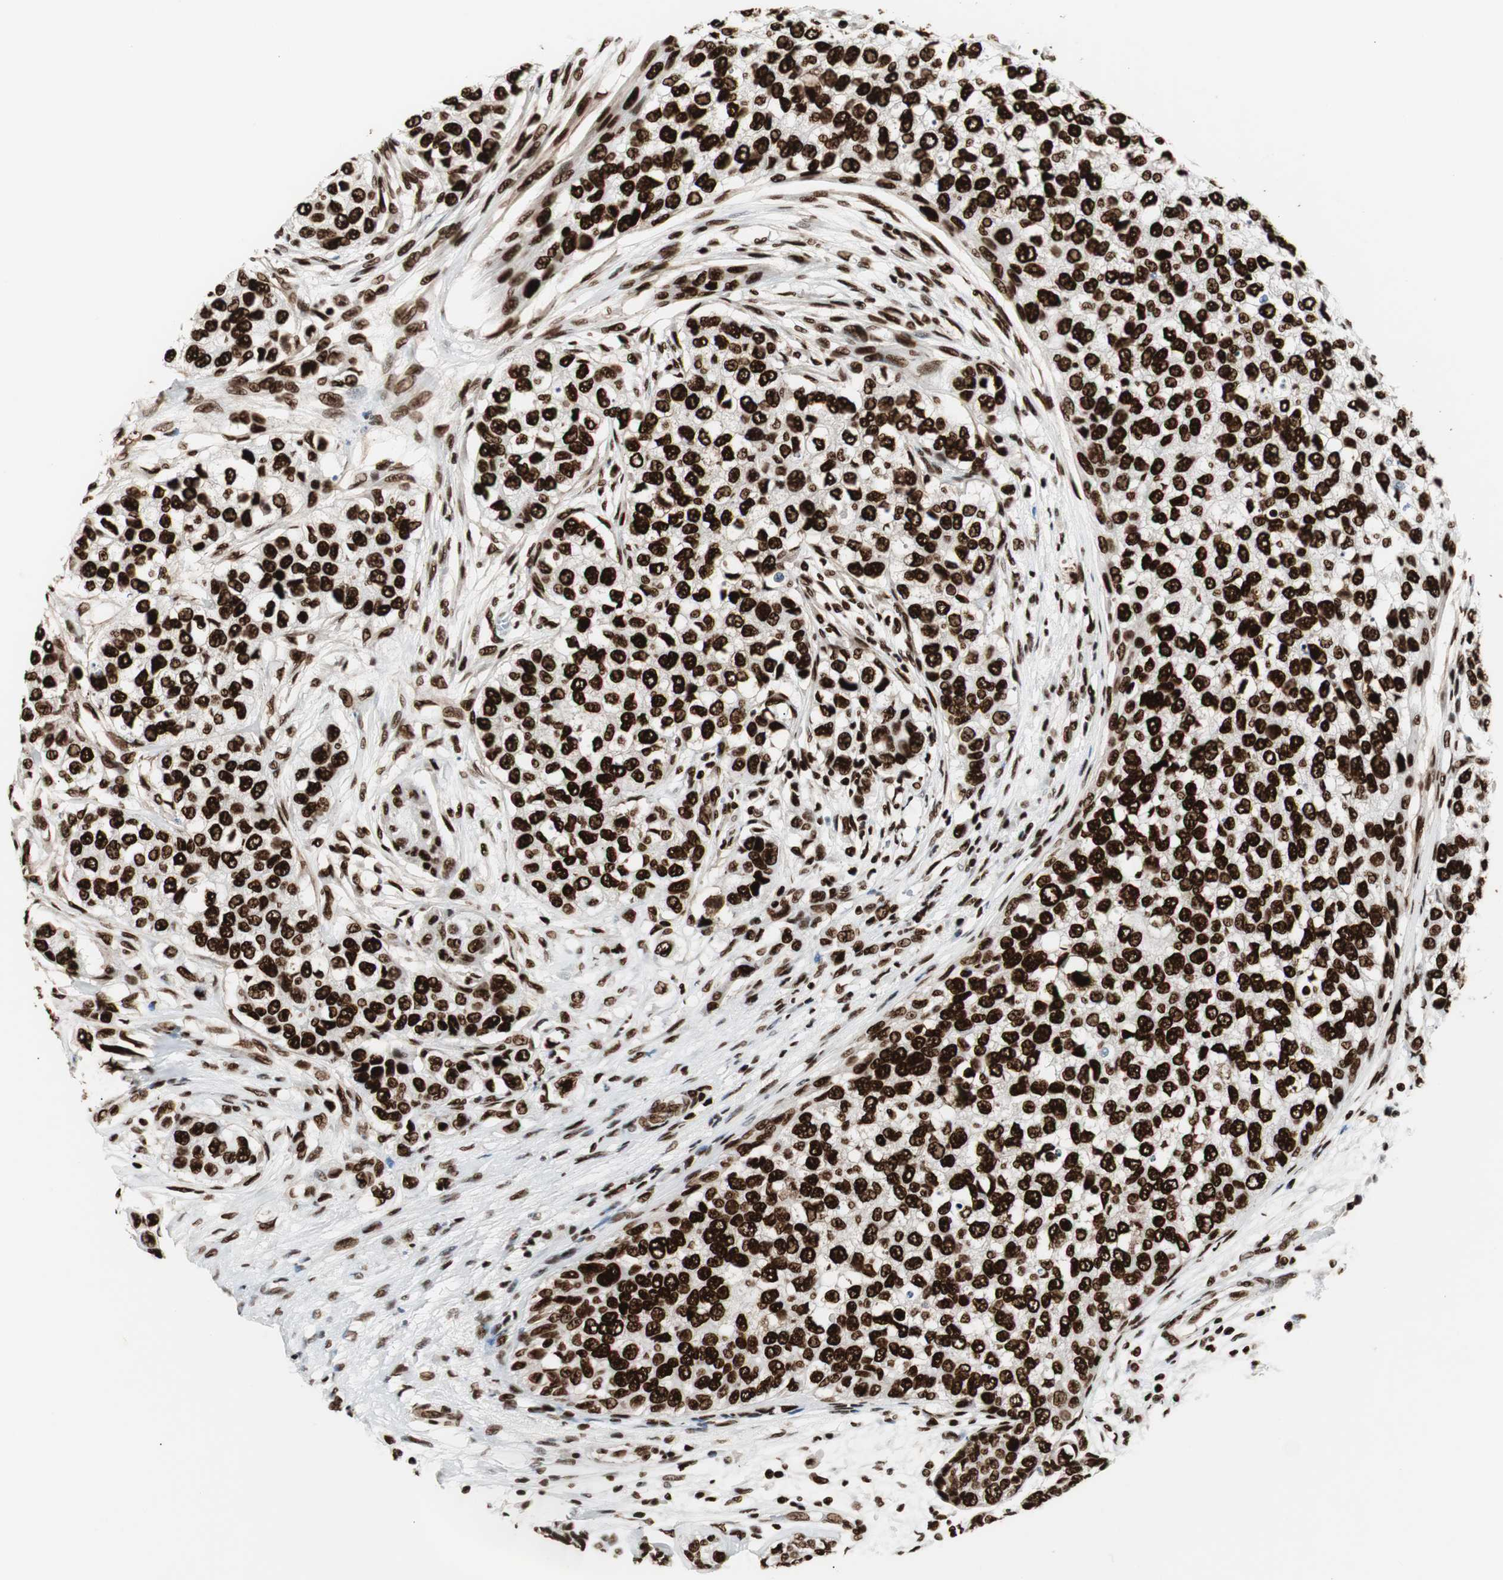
{"staining": {"intensity": "strong", "quantity": ">75%", "location": "nuclear"}, "tissue": "breast cancer", "cell_type": "Tumor cells", "image_type": "cancer", "snomed": [{"axis": "morphology", "description": "Normal tissue, NOS"}, {"axis": "morphology", "description": "Duct carcinoma"}, {"axis": "topography", "description": "Breast"}], "caption": "IHC image of neoplastic tissue: breast cancer stained using immunohistochemistry reveals high levels of strong protein expression localized specifically in the nuclear of tumor cells, appearing as a nuclear brown color.", "gene": "MTA2", "patient": {"sex": "female", "age": 49}}